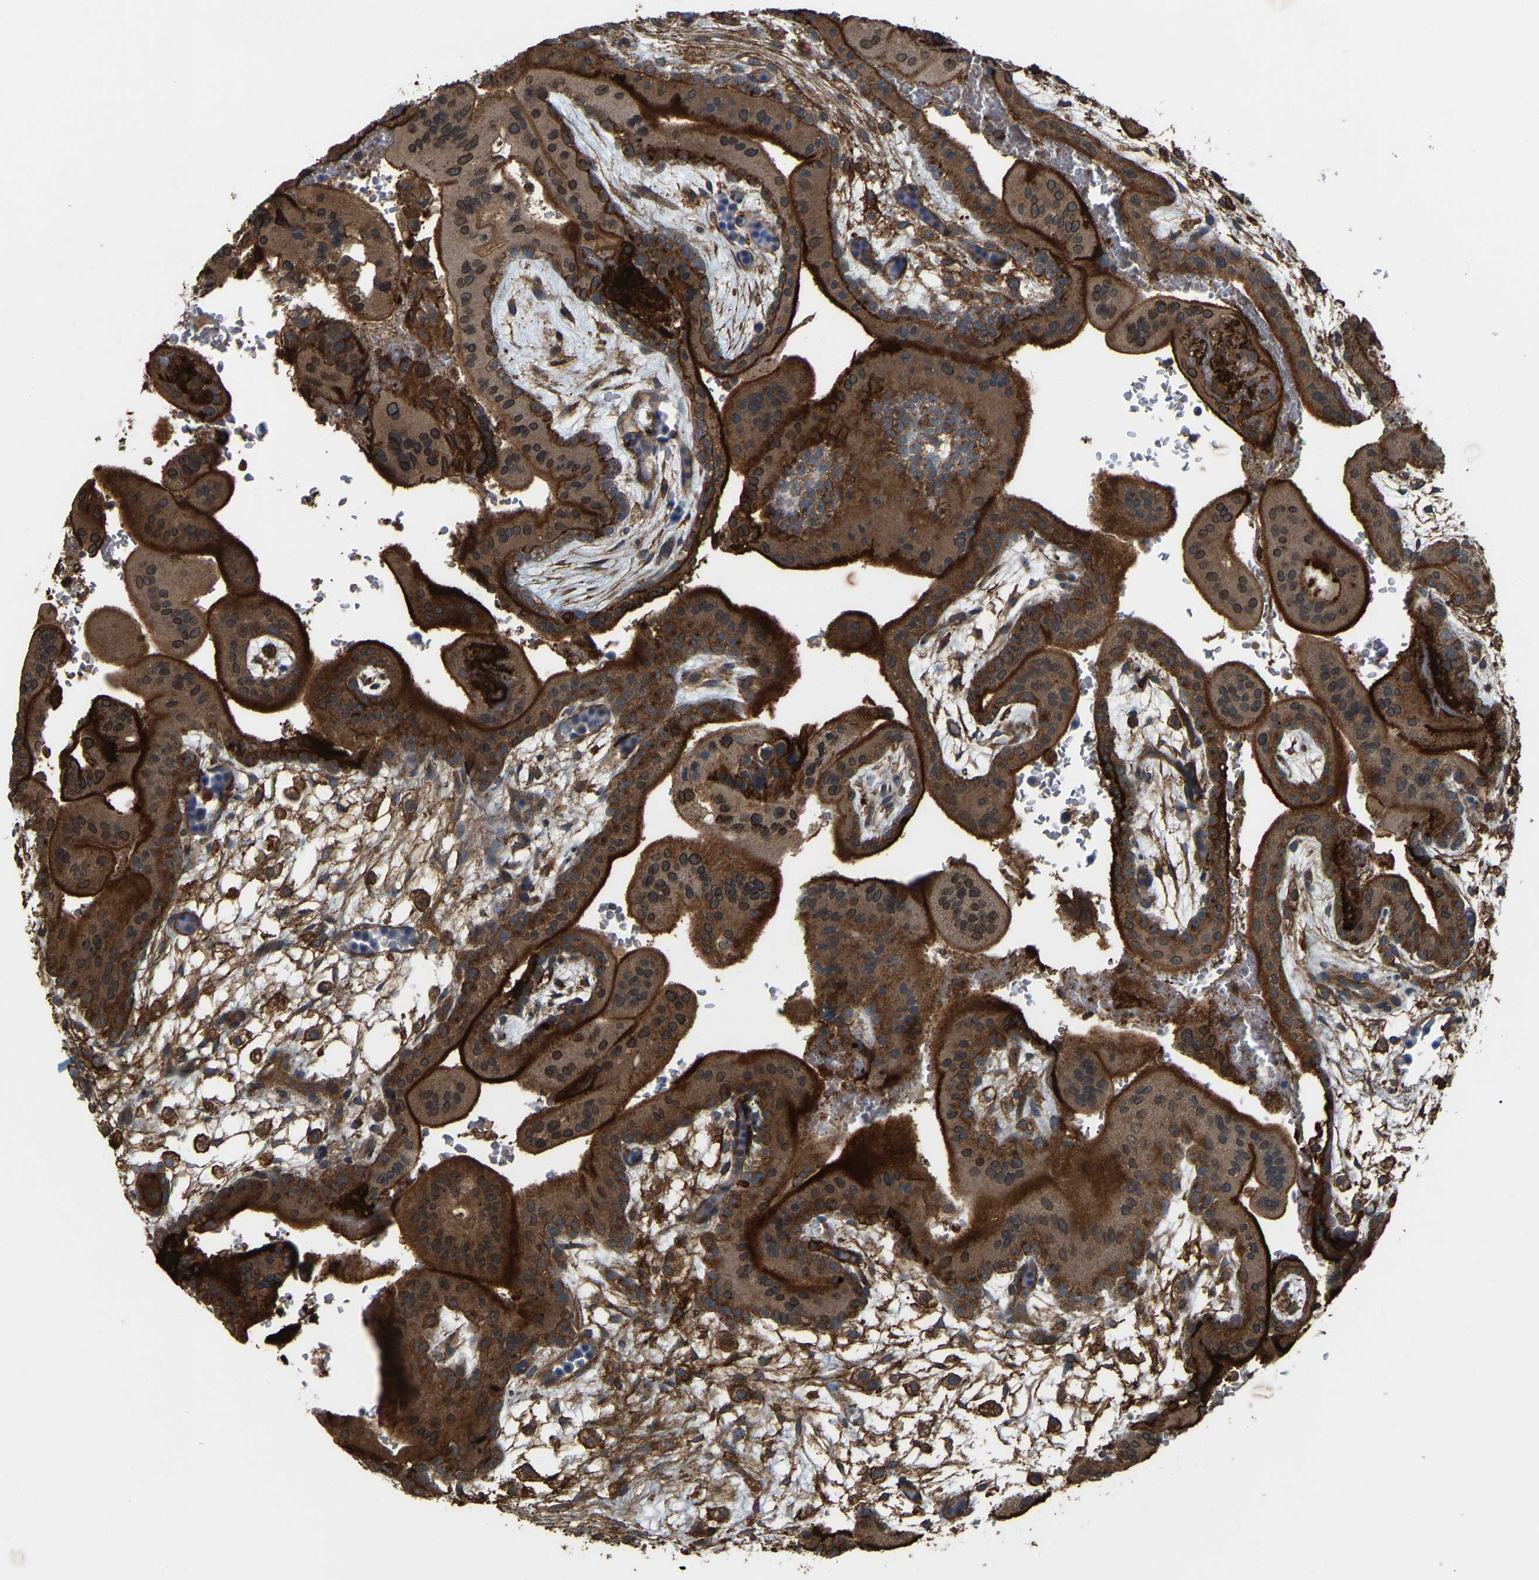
{"staining": {"intensity": "strong", "quantity": ">75%", "location": "cytoplasmic/membranous"}, "tissue": "placenta", "cell_type": "Decidual cells", "image_type": "normal", "snomed": [{"axis": "morphology", "description": "Normal tissue, NOS"}, {"axis": "topography", "description": "Placenta"}], "caption": "IHC histopathology image of benign human placenta stained for a protein (brown), which reveals high levels of strong cytoplasmic/membranous staining in approximately >75% of decidual cells.", "gene": "SAMD9L", "patient": {"sex": "female", "age": 35}}